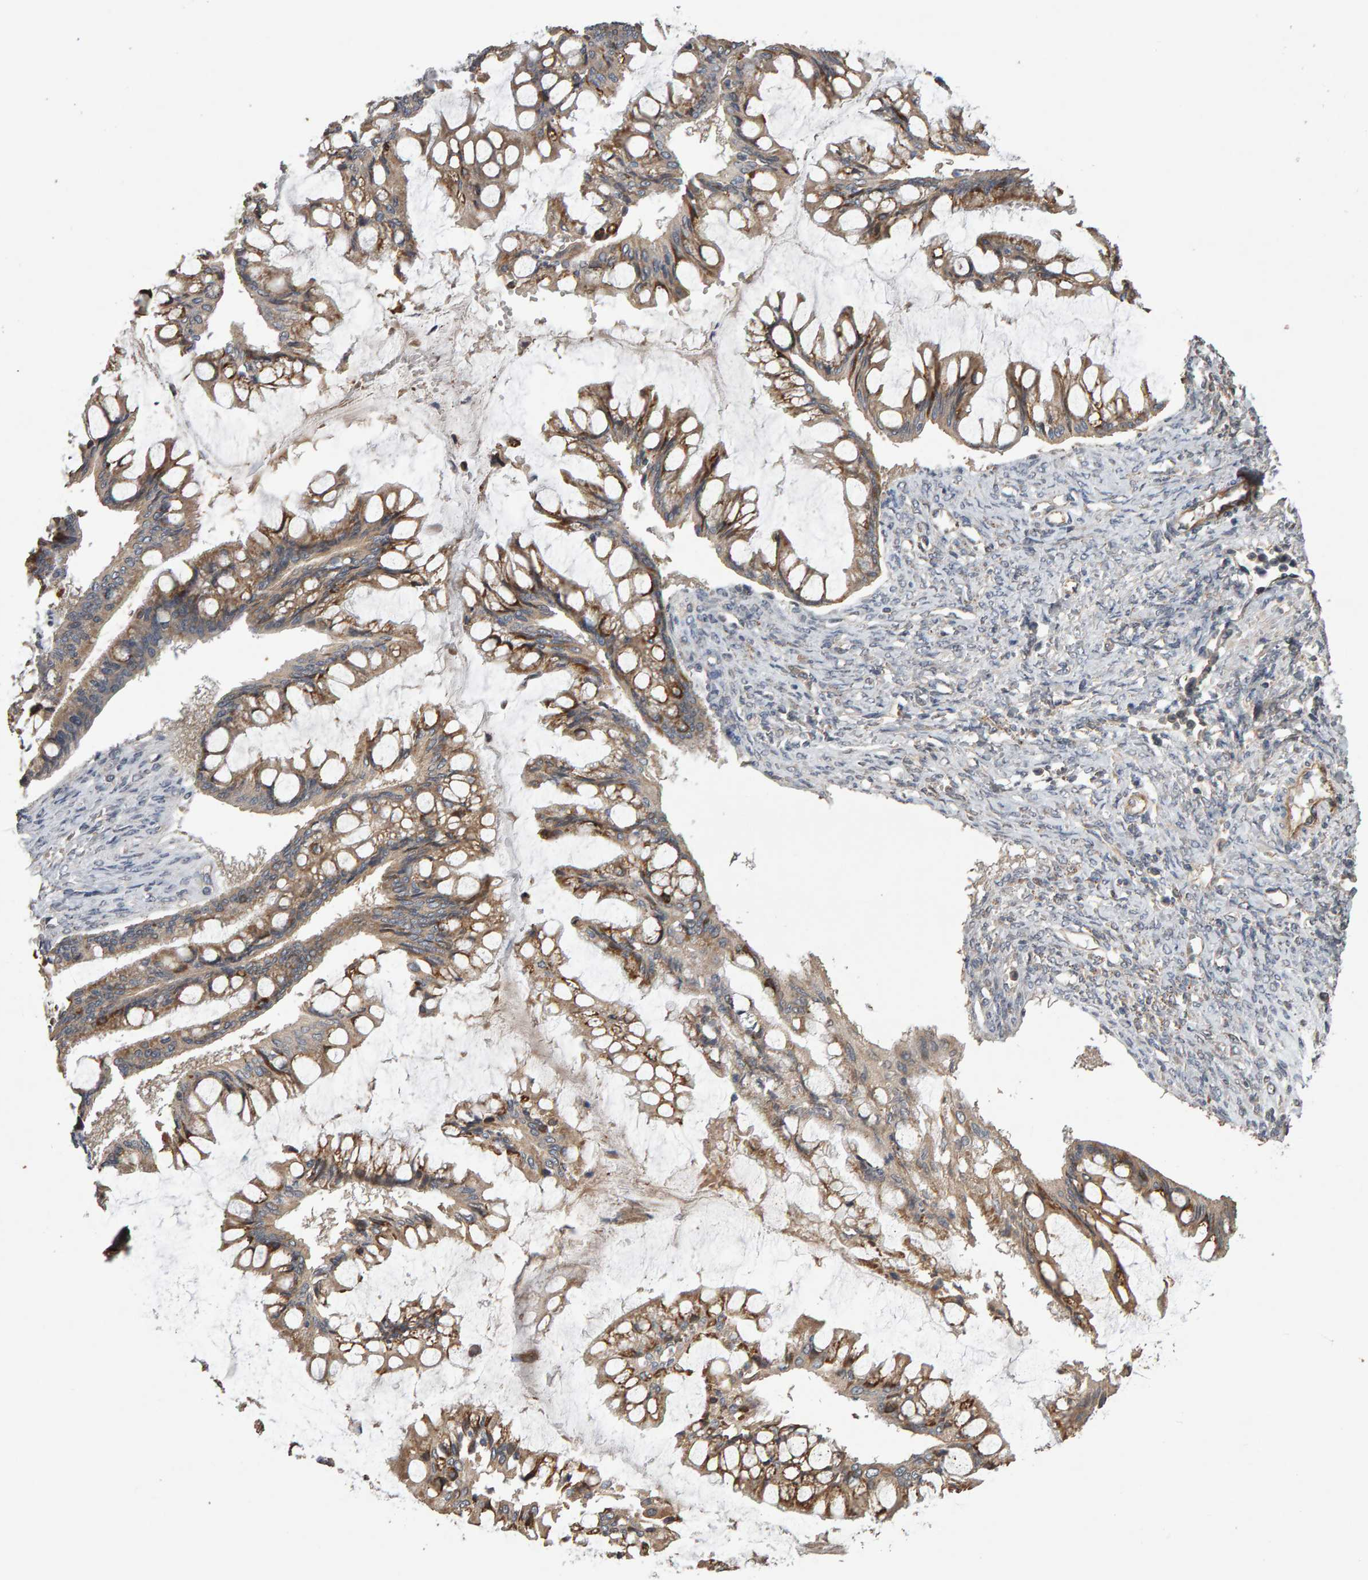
{"staining": {"intensity": "weak", "quantity": ">75%", "location": "cytoplasmic/membranous"}, "tissue": "ovarian cancer", "cell_type": "Tumor cells", "image_type": "cancer", "snomed": [{"axis": "morphology", "description": "Cystadenocarcinoma, mucinous, NOS"}, {"axis": "topography", "description": "Ovary"}], "caption": "Ovarian cancer stained with a protein marker demonstrates weak staining in tumor cells.", "gene": "COASY", "patient": {"sex": "female", "age": 73}}